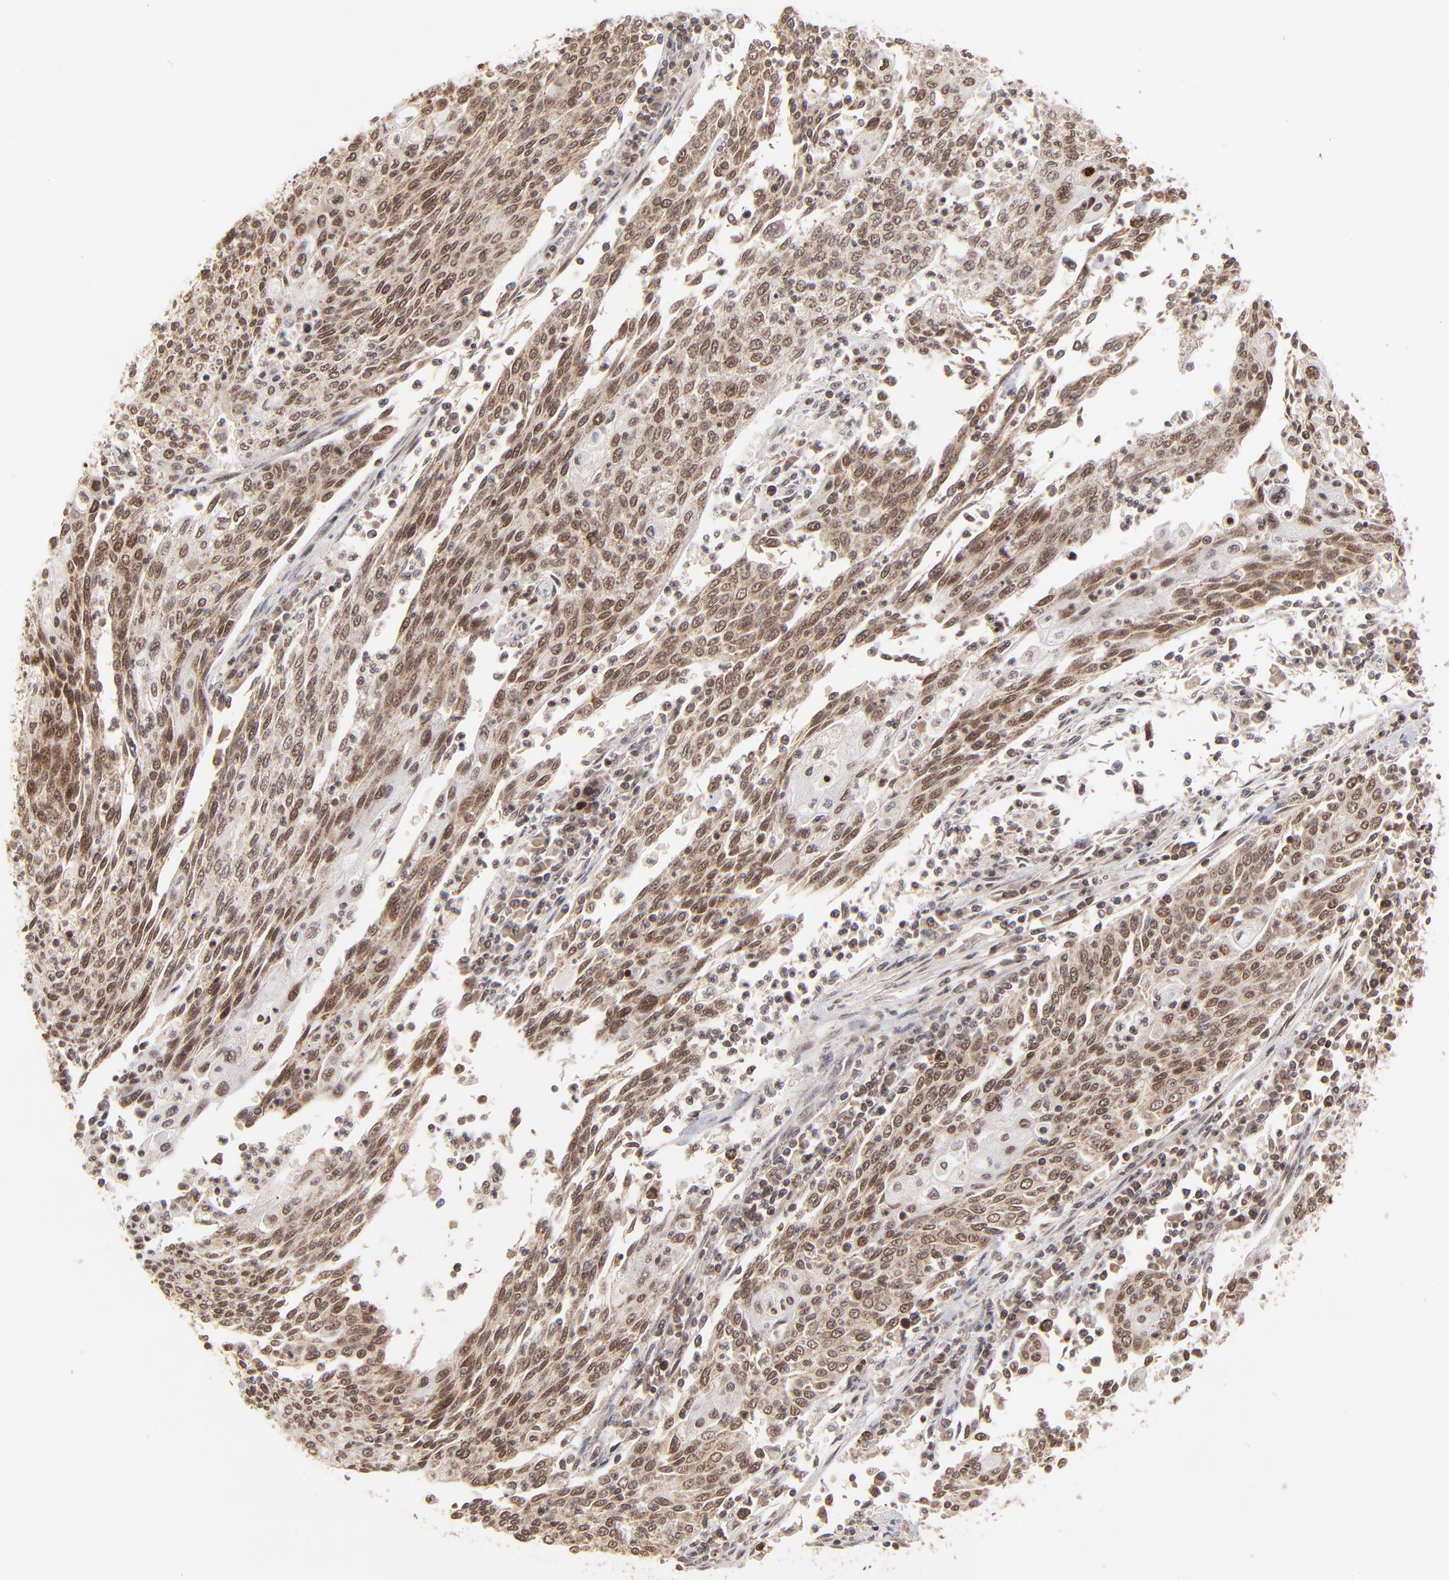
{"staining": {"intensity": "moderate", "quantity": ">75%", "location": "cytoplasmic/membranous"}, "tissue": "cervical cancer", "cell_type": "Tumor cells", "image_type": "cancer", "snomed": [{"axis": "morphology", "description": "Squamous cell carcinoma, NOS"}, {"axis": "topography", "description": "Cervix"}], "caption": "This photomicrograph exhibits cervical cancer stained with IHC to label a protein in brown. The cytoplasmic/membranous of tumor cells show moderate positivity for the protein. Nuclei are counter-stained blue.", "gene": "MED15", "patient": {"sex": "female", "age": 40}}